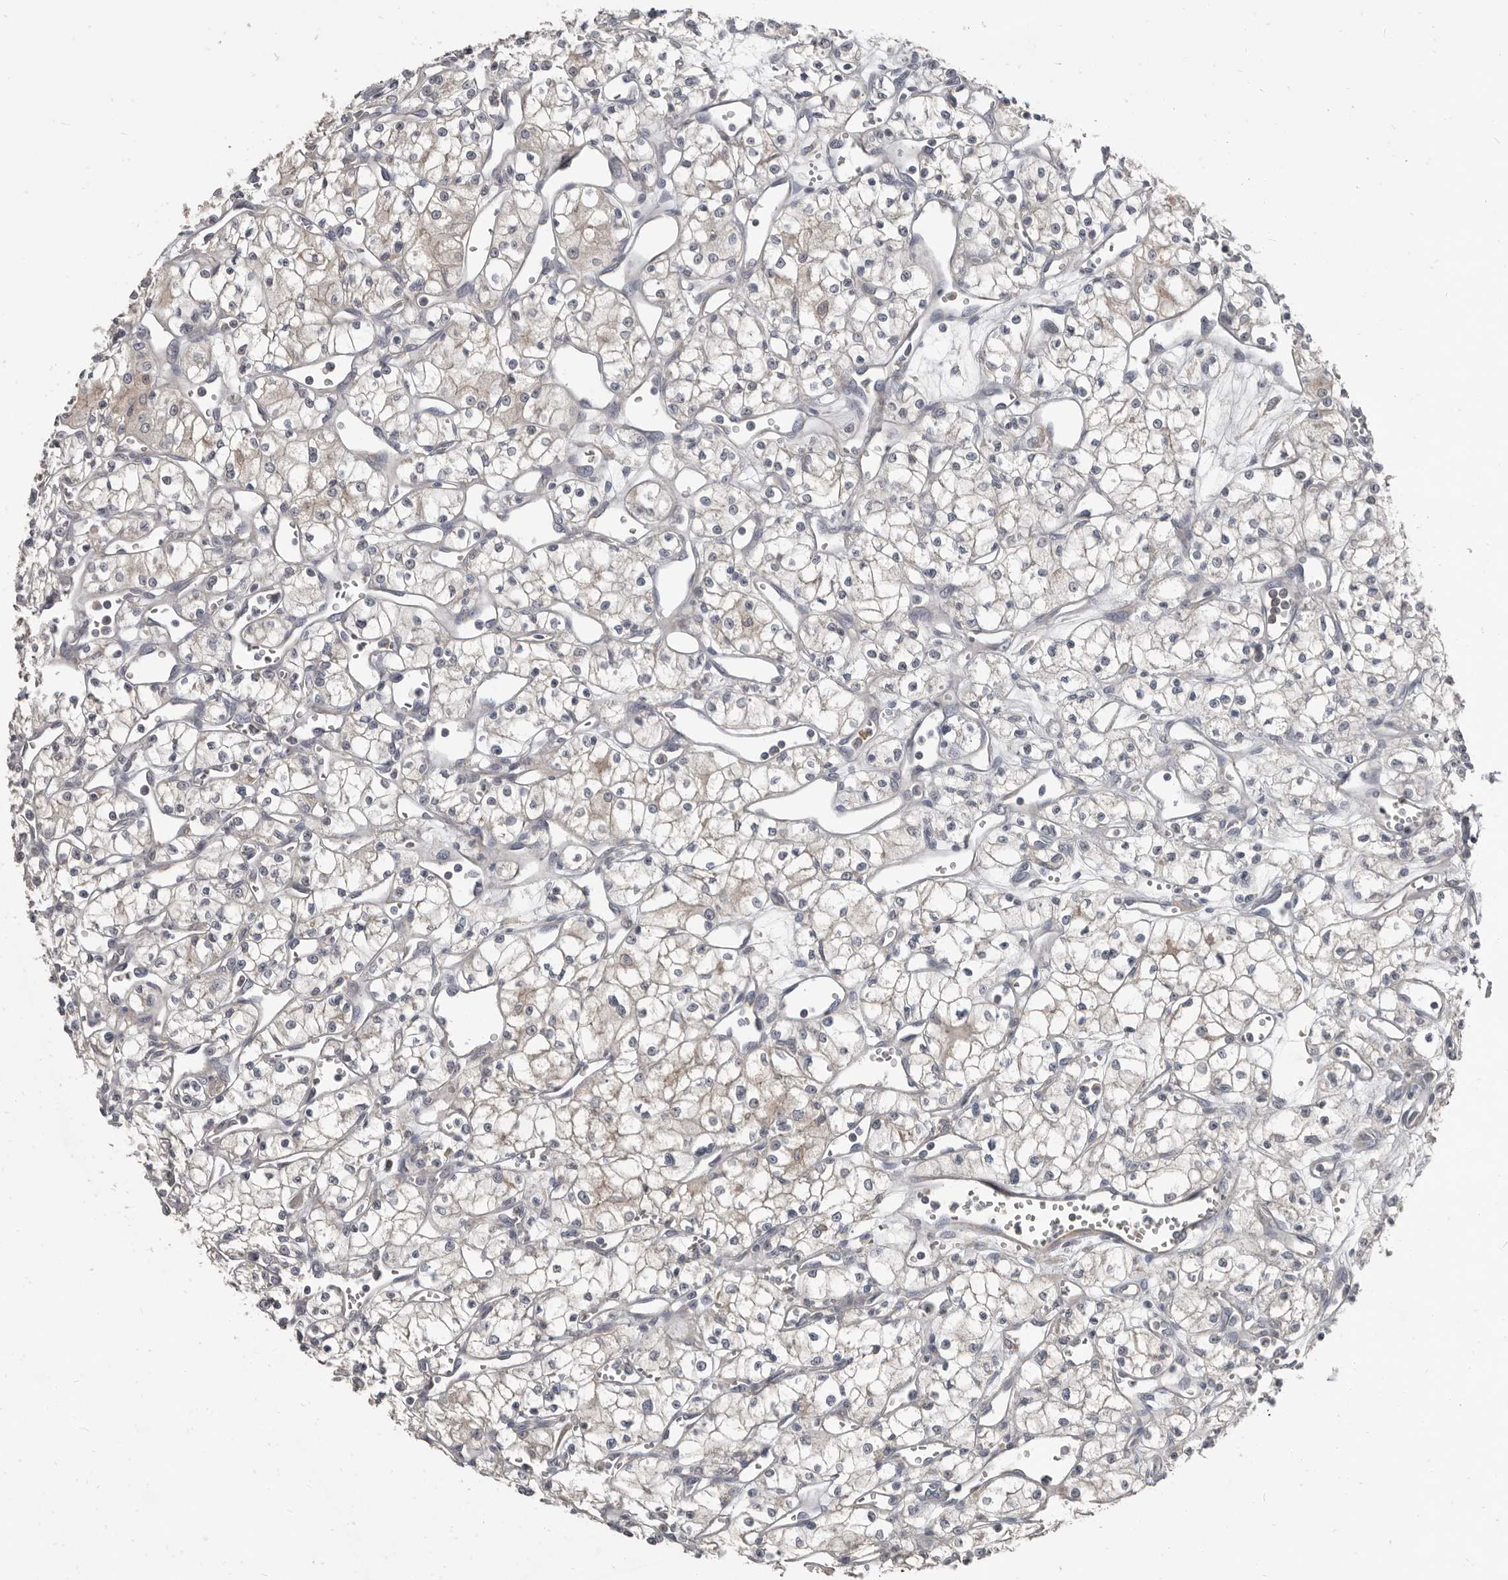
{"staining": {"intensity": "weak", "quantity": "25%-75%", "location": "cytoplasmic/membranous"}, "tissue": "renal cancer", "cell_type": "Tumor cells", "image_type": "cancer", "snomed": [{"axis": "morphology", "description": "Adenocarcinoma, NOS"}, {"axis": "topography", "description": "Kidney"}], "caption": "Human renal cancer stained with a brown dye exhibits weak cytoplasmic/membranous positive positivity in about 25%-75% of tumor cells.", "gene": "AKNAD1", "patient": {"sex": "male", "age": 59}}